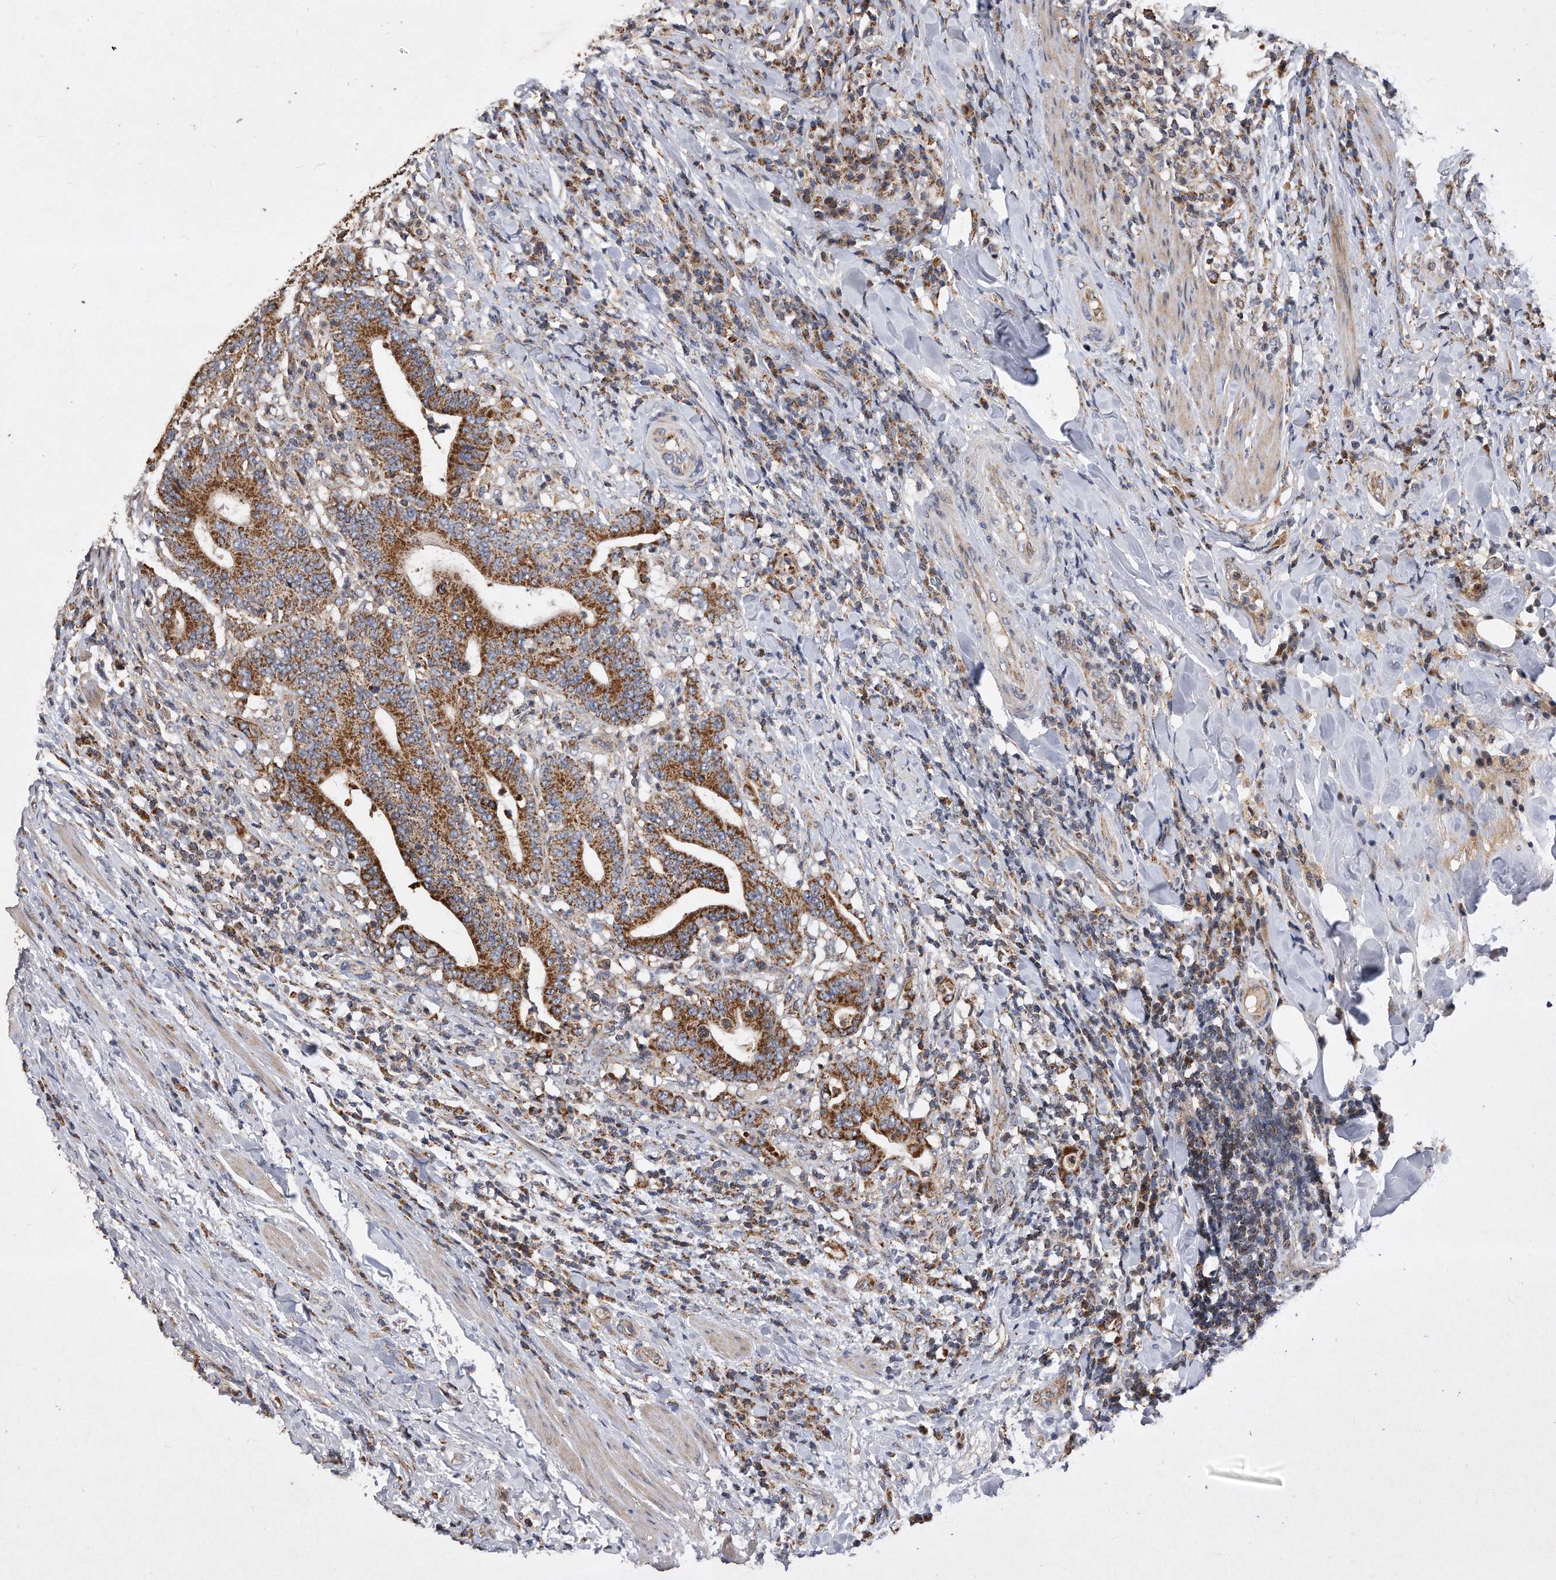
{"staining": {"intensity": "strong", "quantity": ">75%", "location": "cytoplasmic/membranous"}, "tissue": "colorectal cancer", "cell_type": "Tumor cells", "image_type": "cancer", "snomed": [{"axis": "morphology", "description": "Adenocarcinoma, NOS"}, {"axis": "topography", "description": "Colon"}], "caption": "Protein expression analysis of human adenocarcinoma (colorectal) reveals strong cytoplasmic/membranous staining in about >75% of tumor cells.", "gene": "PPP5C", "patient": {"sex": "female", "age": 66}}